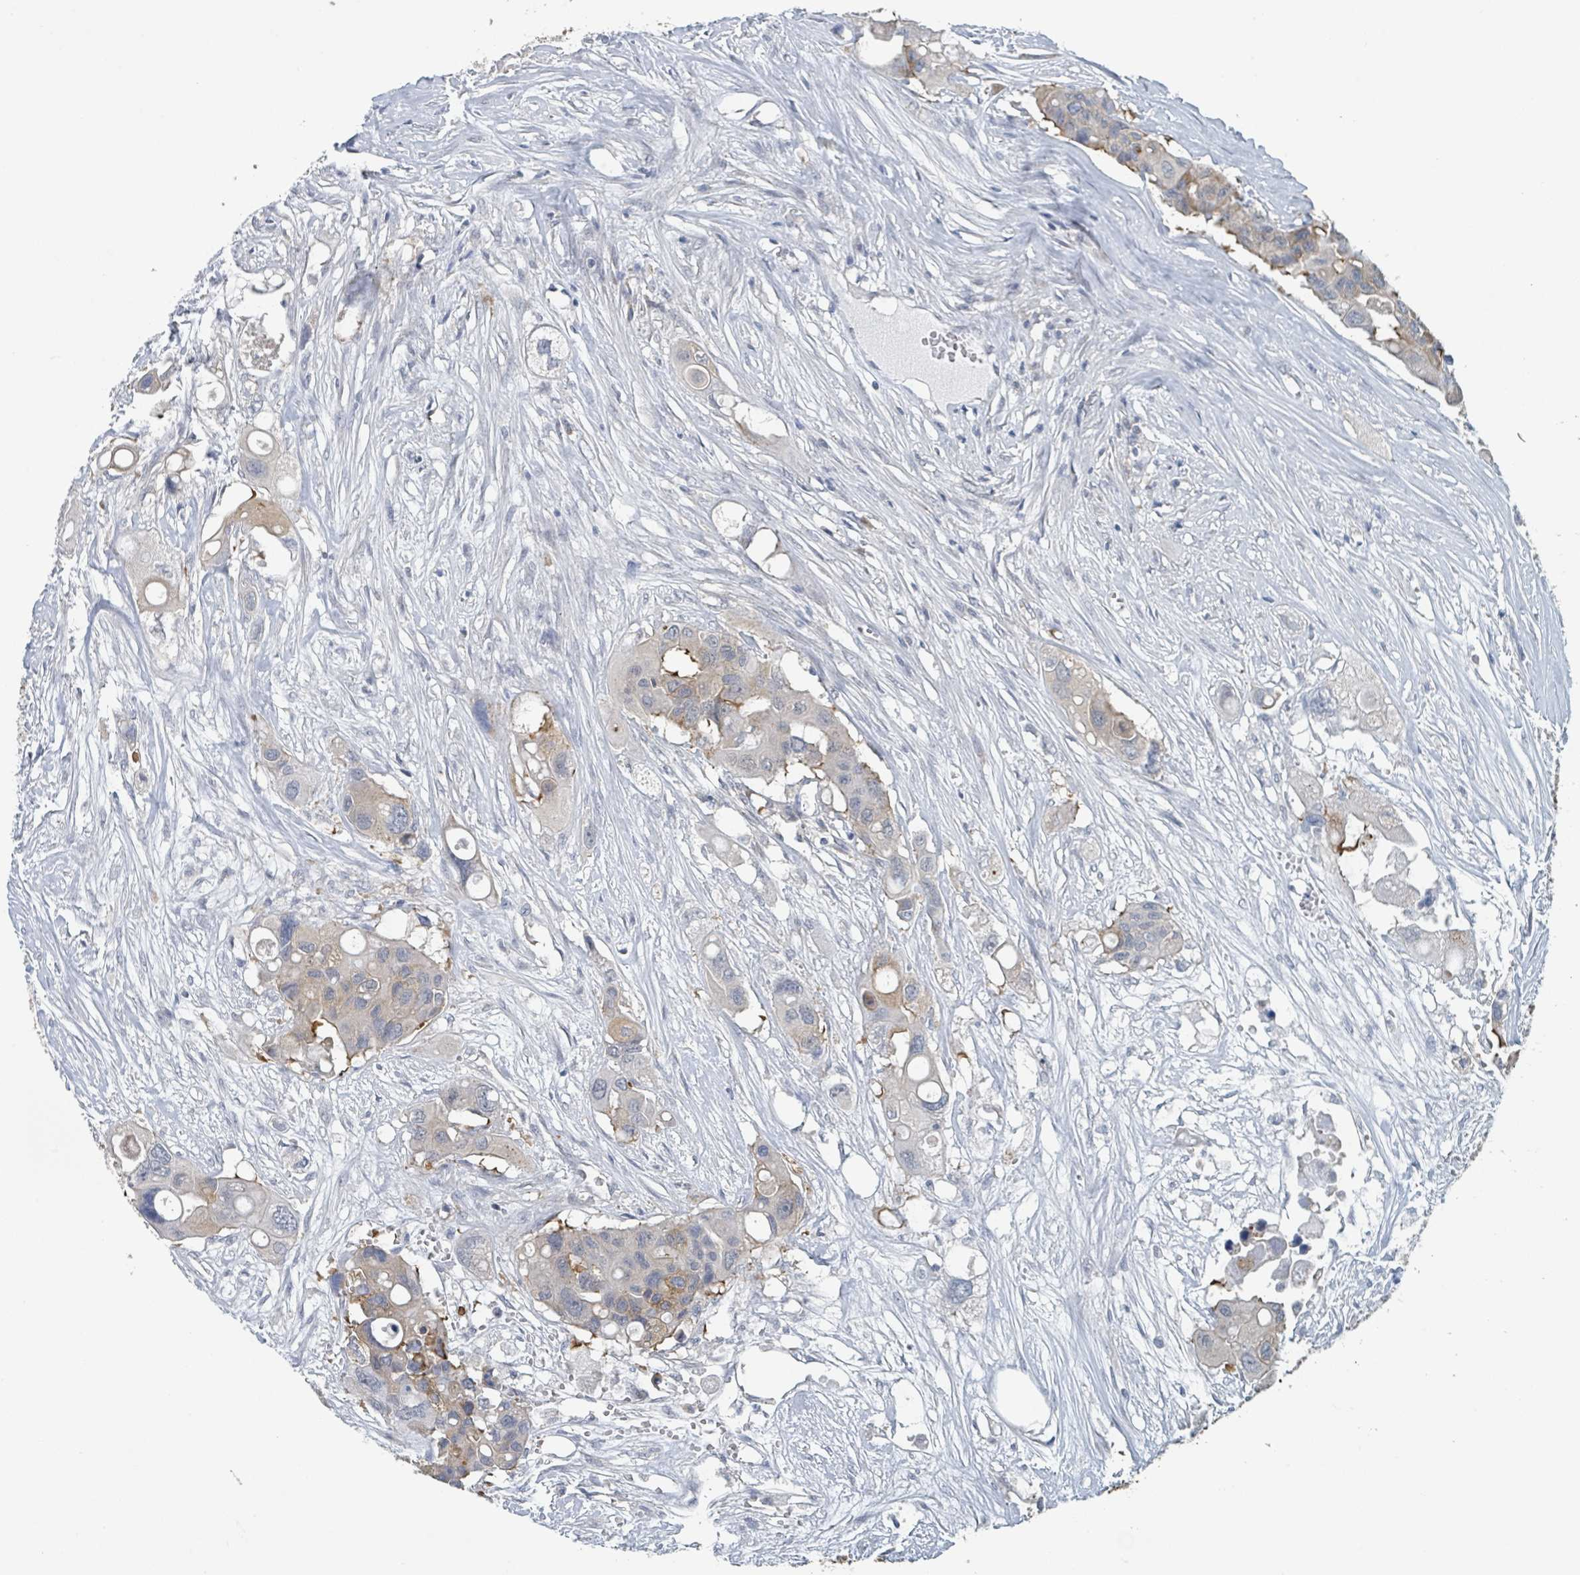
{"staining": {"intensity": "moderate", "quantity": "<25%", "location": "cytoplasmic/membranous"}, "tissue": "colorectal cancer", "cell_type": "Tumor cells", "image_type": "cancer", "snomed": [{"axis": "morphology", "description": "Adenocarcinoma, NOS"}, {"axis": "topography", "description": "Colon"}], "caption": "Immunohistochemistry of colorectal cancer (adenocarcinoma) exhibits low levels of moderate cytoplasmic/membranous staining in approximately <25% of tumor cells. (DAB = brown stain, brightfield microscopy at high magnification).", "gene": "ANKRD55", "patient": {"sex": "male", "age": 77}}